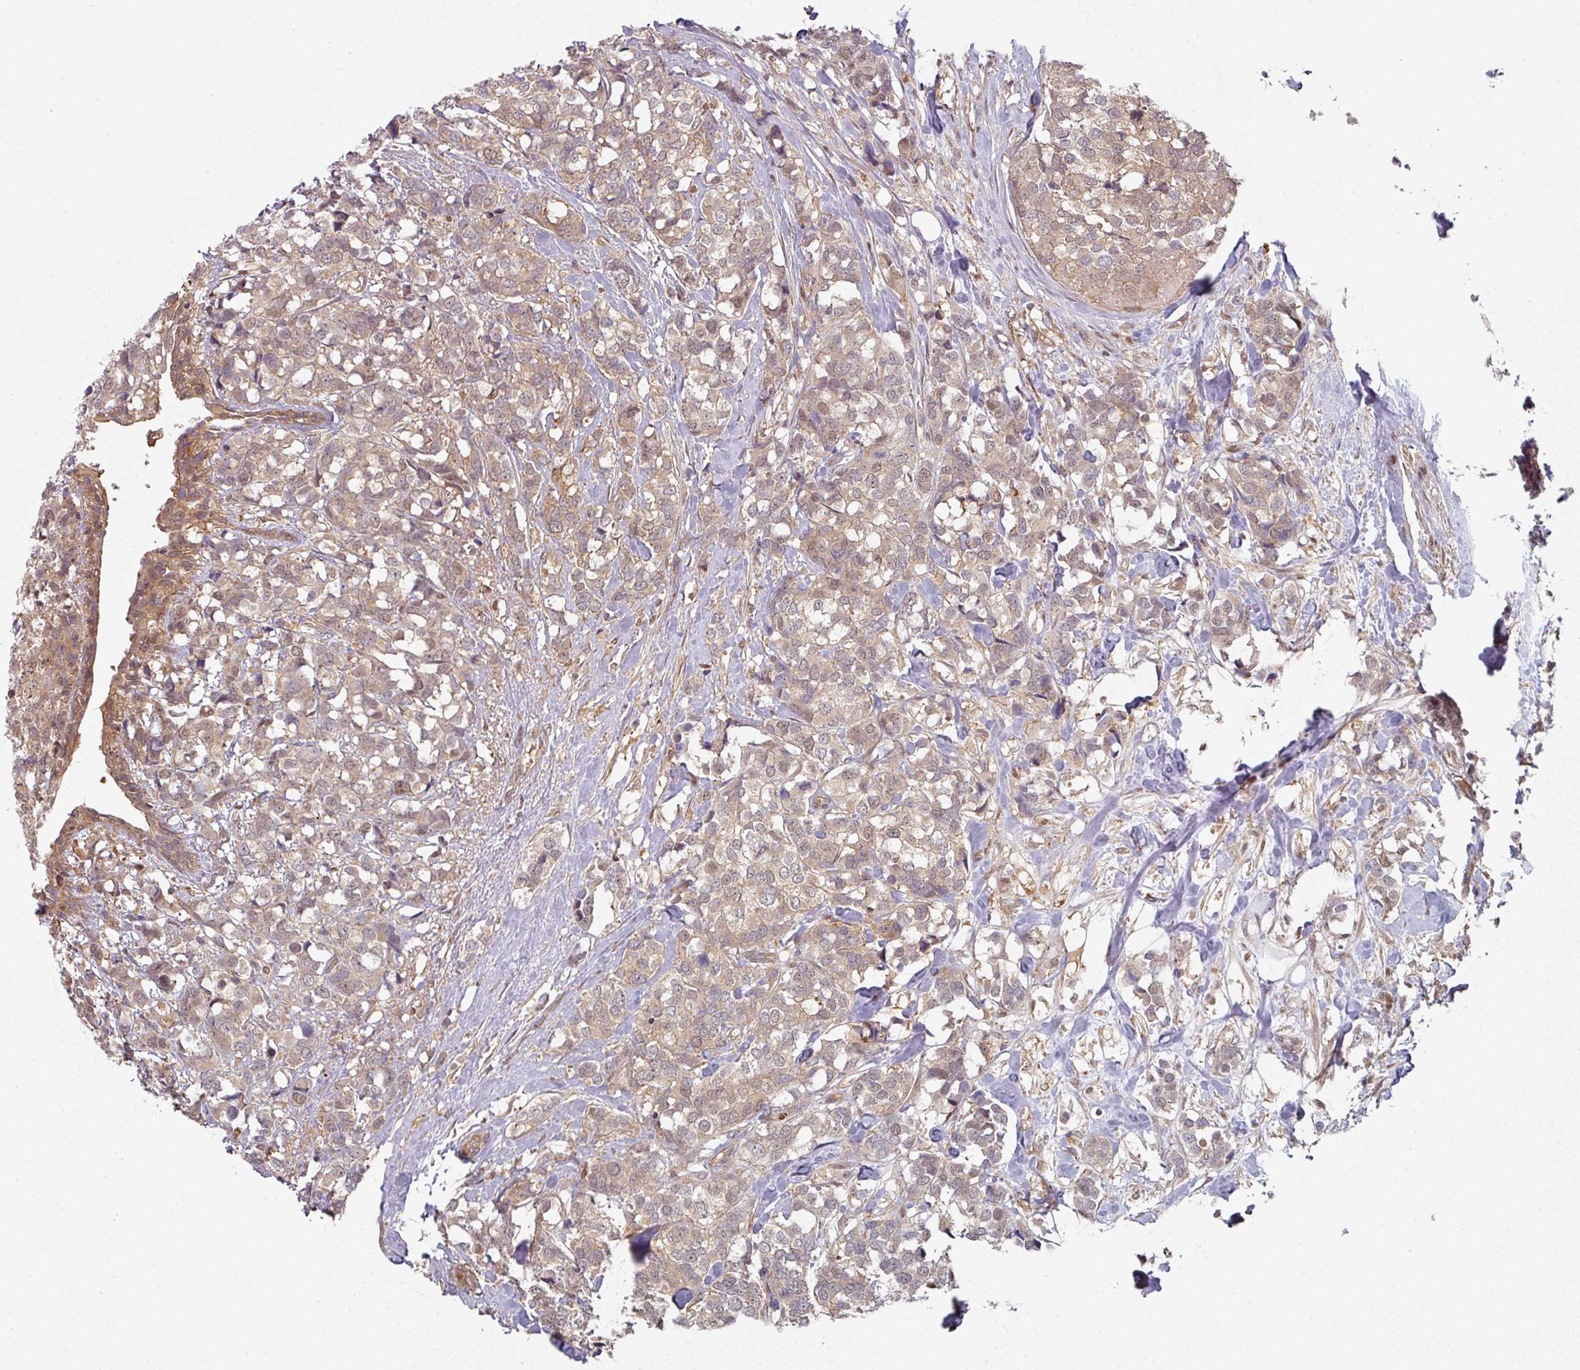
{"staining": {"intensity": "weak", "quantity": ">75%", "location": "cytoplasmic/membranous"}, "tissue": "breast cancer", "cell_type": "Tumor cells", "image_type": "cancer", "snomed": [{"axis": "morphology", "description": "Lobular carcinoma"}, {"axis": "topography", "description": "Breast"}], "caption": "Immunohistochemistry of breast cancer (lobular carcinoma) reveals low levels of weak cytoplasmic/membranous positivity in about >75% of tumor cells.", "gene": "PSME3IP1", "patient": {"sex": "female", "age": 59}}